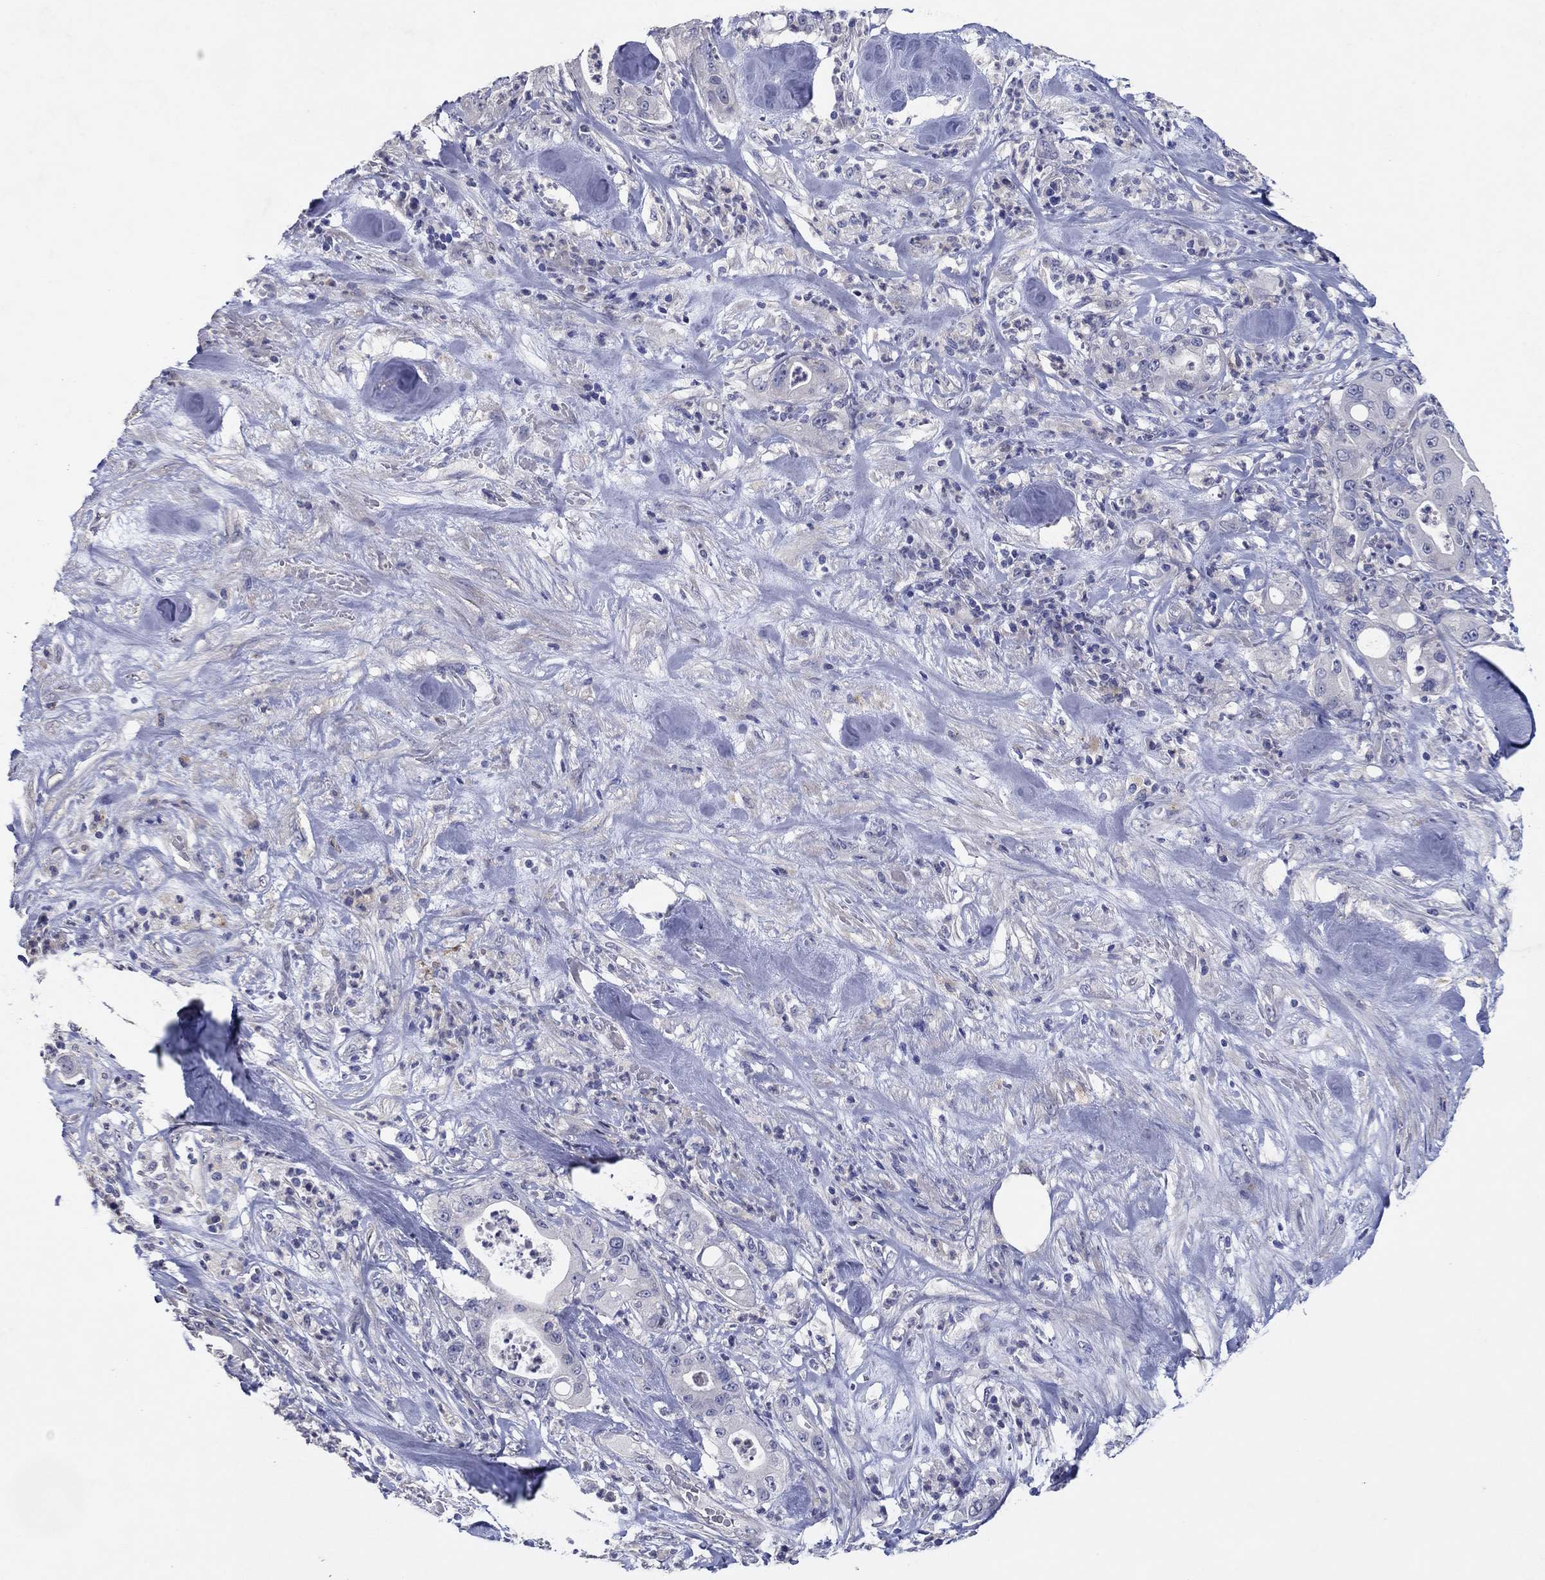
{"staining": {"intensity": "negative", "quantity": "none", "location": "none"}, "tissue": "pancreatic cancer", "cell_type": "Tumor cells", "image_type": "cancer", "snomed": [{"axis": "morphology", "description": "Adenocarcinoma, NOS"}, {"axis": "topography", "description": "Pancreas"}], "caption": "Immunohistochemical staining of human pancreatic cancer (adenocarcinoma) demonstrates no significant positivity in tumor cells.", "gene": "HDC", "patient": {"sex": "male", "age": 71}}